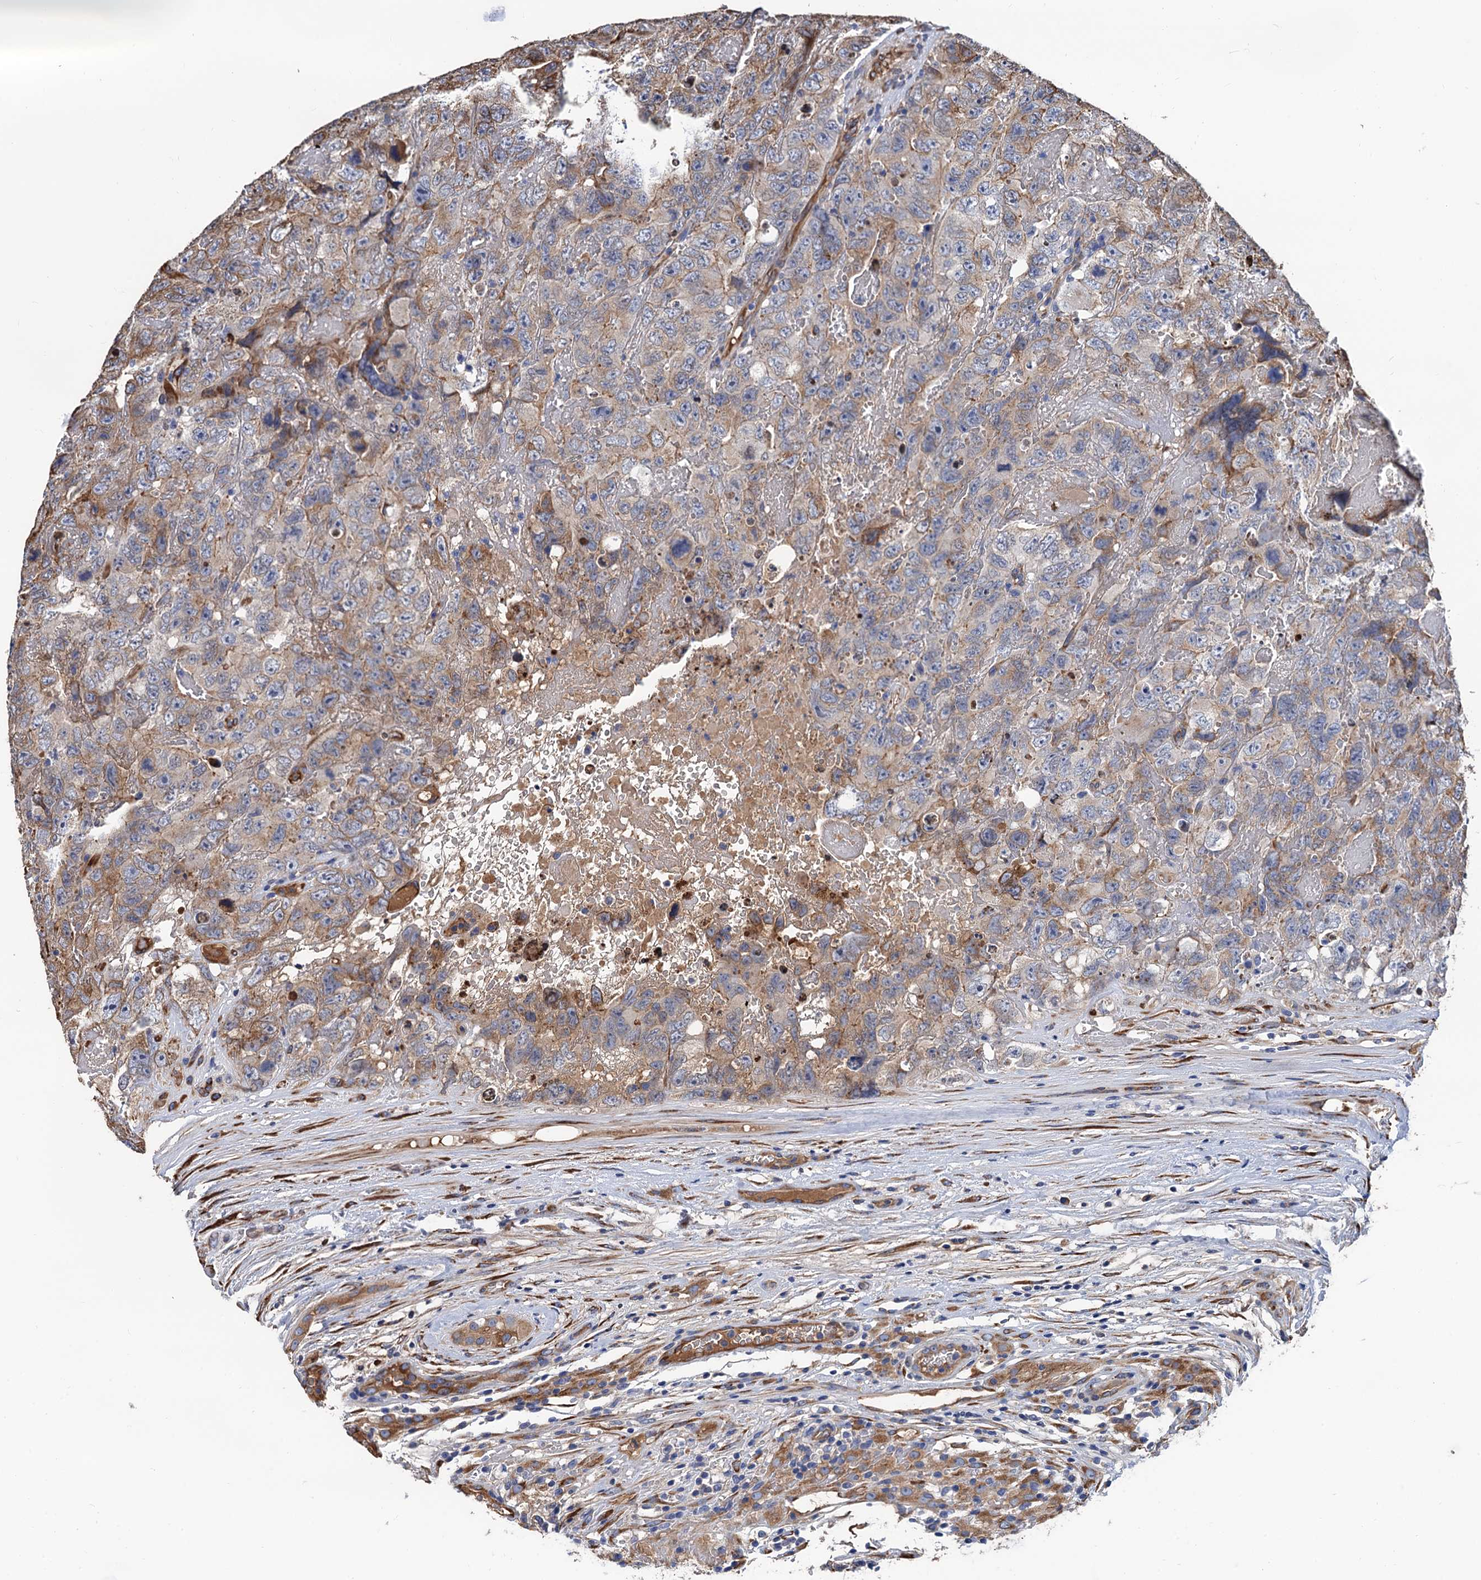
{"staining": {"intensity": "weak", "quantity": "<25%", "location": "cytoplasmic/membranous"}, "tissue": "testis cancer", "cell_type": "Tumor cells", "image_type": "cancer", "snomed": [{"axis": "morphology", "description": "Carcinoma, Embryonal, NOS"}, {"axis": "topography", "description": "Testis"}], "caption": "This histopathology image is of embryonal carcinoma (testis) stained with immunohistochemistry to label a protein in brown with the nuclei are counter-stained blue. There is no expression in tumor cells. Nuclei are stained in blue.", "gene": "CNNM1", "patient": {"sex": "male", "age": 45}}